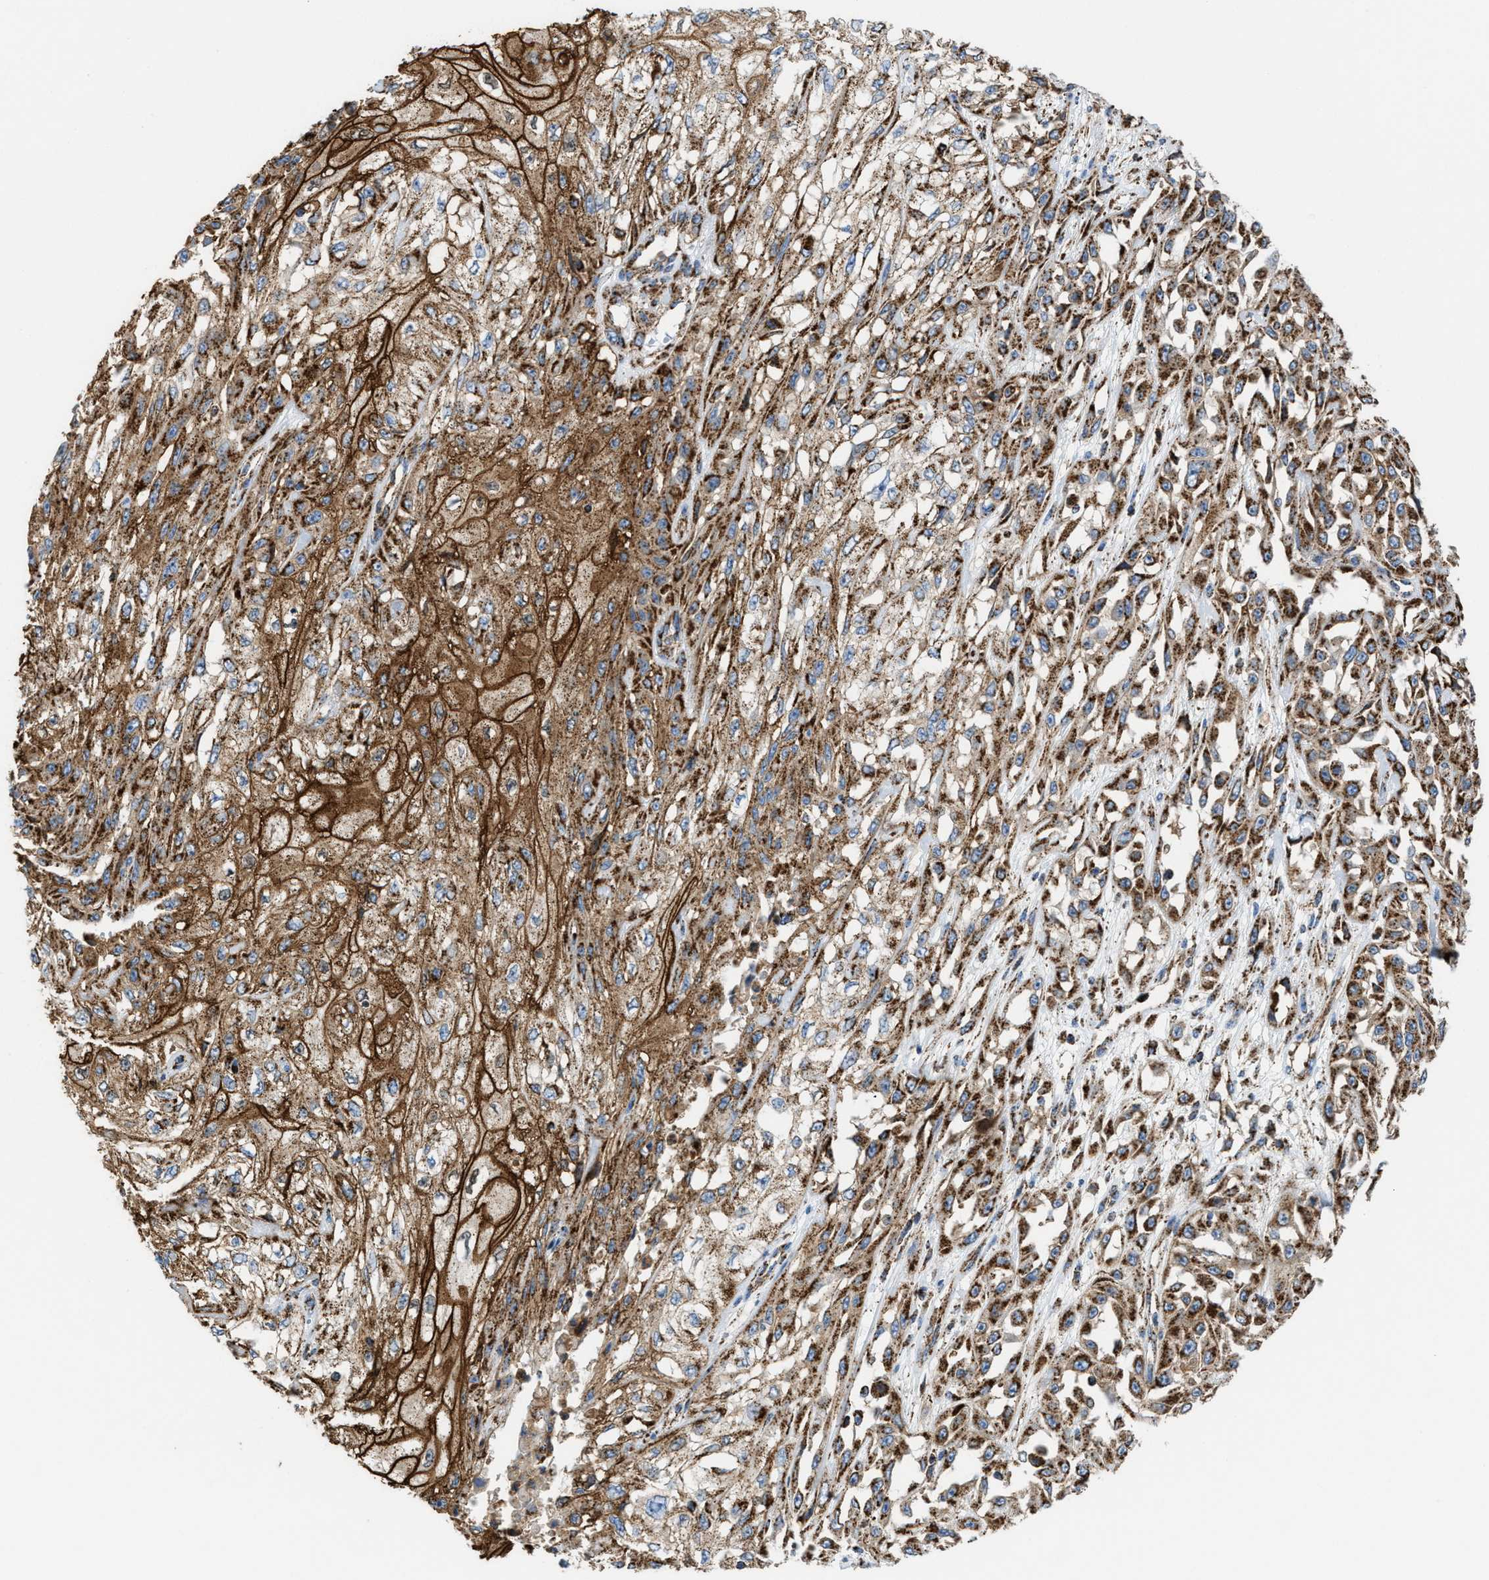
{"staining": {"intensity": "strong", "quantity": ">75%", "location": "cytoplasmic/membranous"}, "tissue": "skin cancer", "cell_type": "Tumor cells", "image_type": "cancer", "snomed": [{"axis": "morphology", "description": "Squamous cell carcinoma, NOS"}, {"axis": "morphology", "description": "Squamous cell carcinoma, metastatic, NOS"}, {"axis": "topography", "description": "Skin"}, {"axis": "topography", "description": "Lymph node"}], "caption": "IHC of human metastatic squamous cell carcinoma (skin) reveals high levels of strong cytoplasmic/membranous positivity in approximately >75% of tumor cells. (DAB = brown stain, brightfield microscopy at high magnification).", "gene": "ECHS1", "patient": {"sex": "male", "age": 75}}